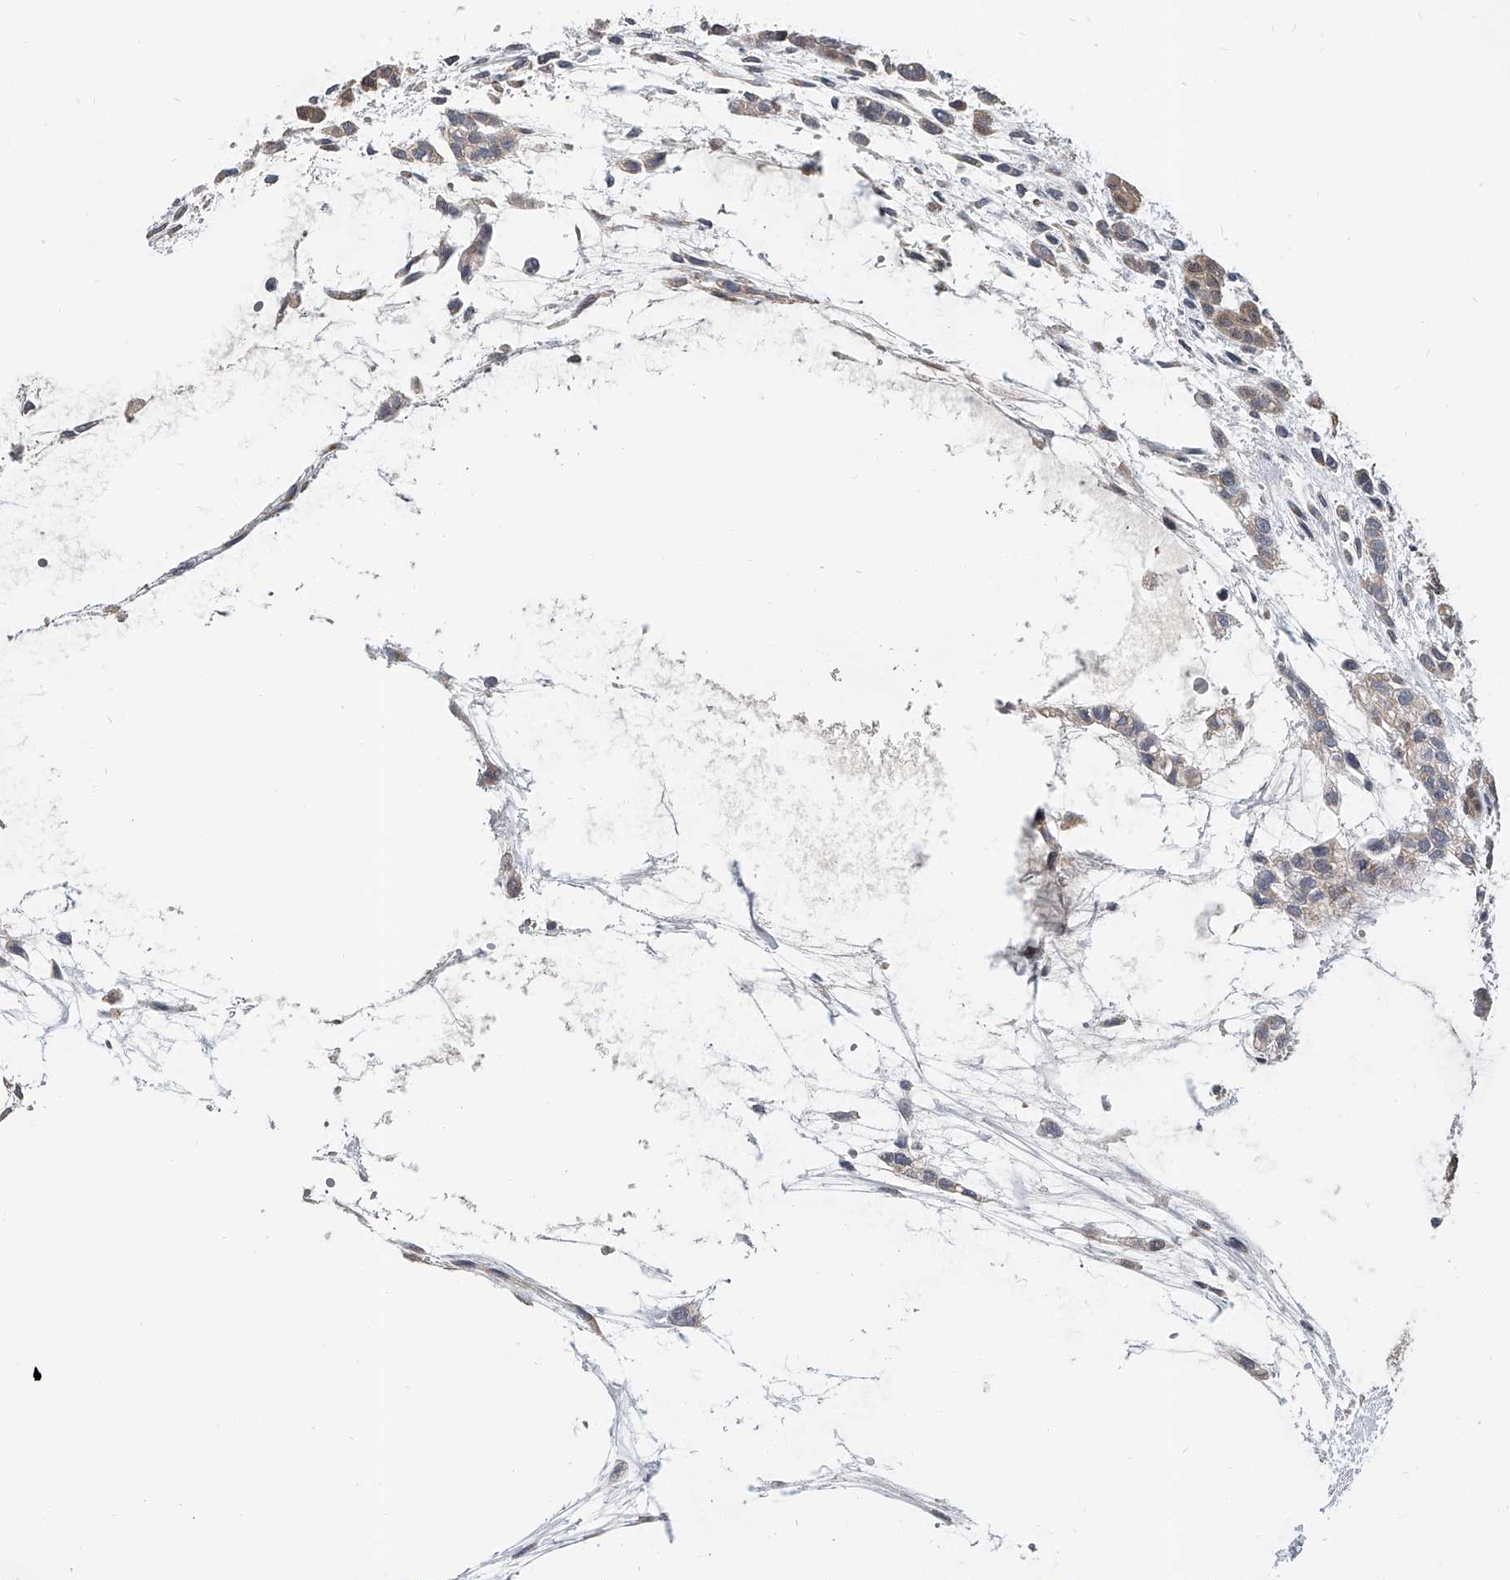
{"staining": {"intensity": "weak", "quantity": "25%-75%", "location": "cytoplasmic/membranous"}, "tissue": "head and neck cancer", "cell_type": "Tumor cells", "image_type": "cancer", "snomed": [{"axis": "morphology", "description": "Adenocarcinoma, NOS"}, {"axis": "morphology", "description": "Adenoma, NOS"}, {"axis": "topography", "description": "Head-Neck"}], "caption": "Immunohistochemical staining of human head and neck adenoma shows weak cytoplasmic/membranous protein staining in approximately 25%-75% of tumor cells.", "gene": "CD200", "patient": {"sex": "female", "age": 55}}